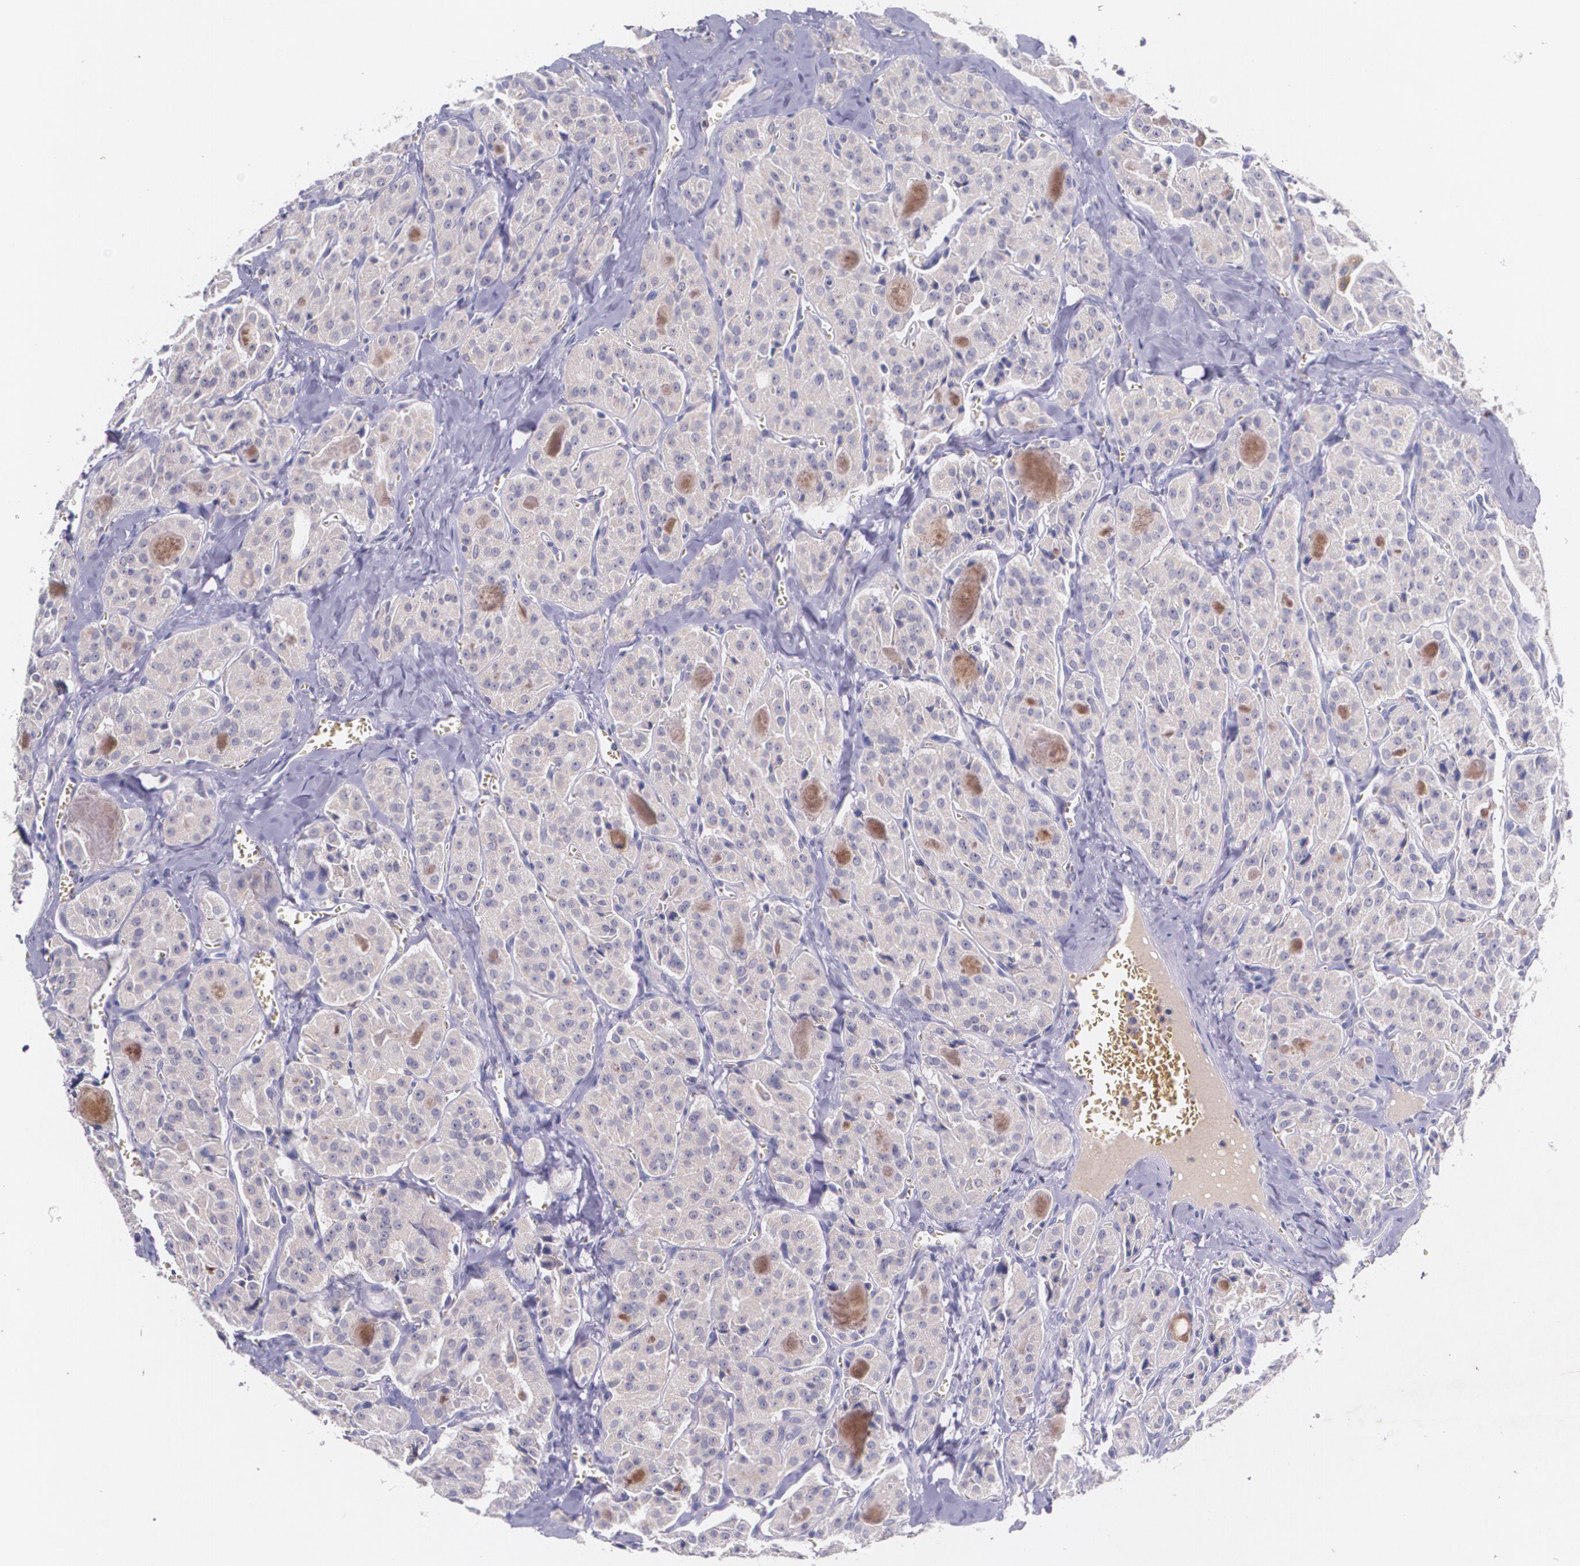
{"staining": {"intensity": "weak", "quantity": ">75%", "location": "cytoplasmic/membranous"}, "tissue": "thyroid cancer", "cell_type": "Tumor cells", "image_type": "cancer", "snomed": [{"axis": "morphology", "description": "Carcinoma, NOS"}, {"axis": "topography", "description": "Thyroid gland"}], "caption": "Protein staining of carcinoma (thyroid) tissue demonstrates weak cytoplasmic/membranous staining in about >75% of tumor cells.", "gene": "TM4SF1", "patient": {"sex": "male", "age": 76}}